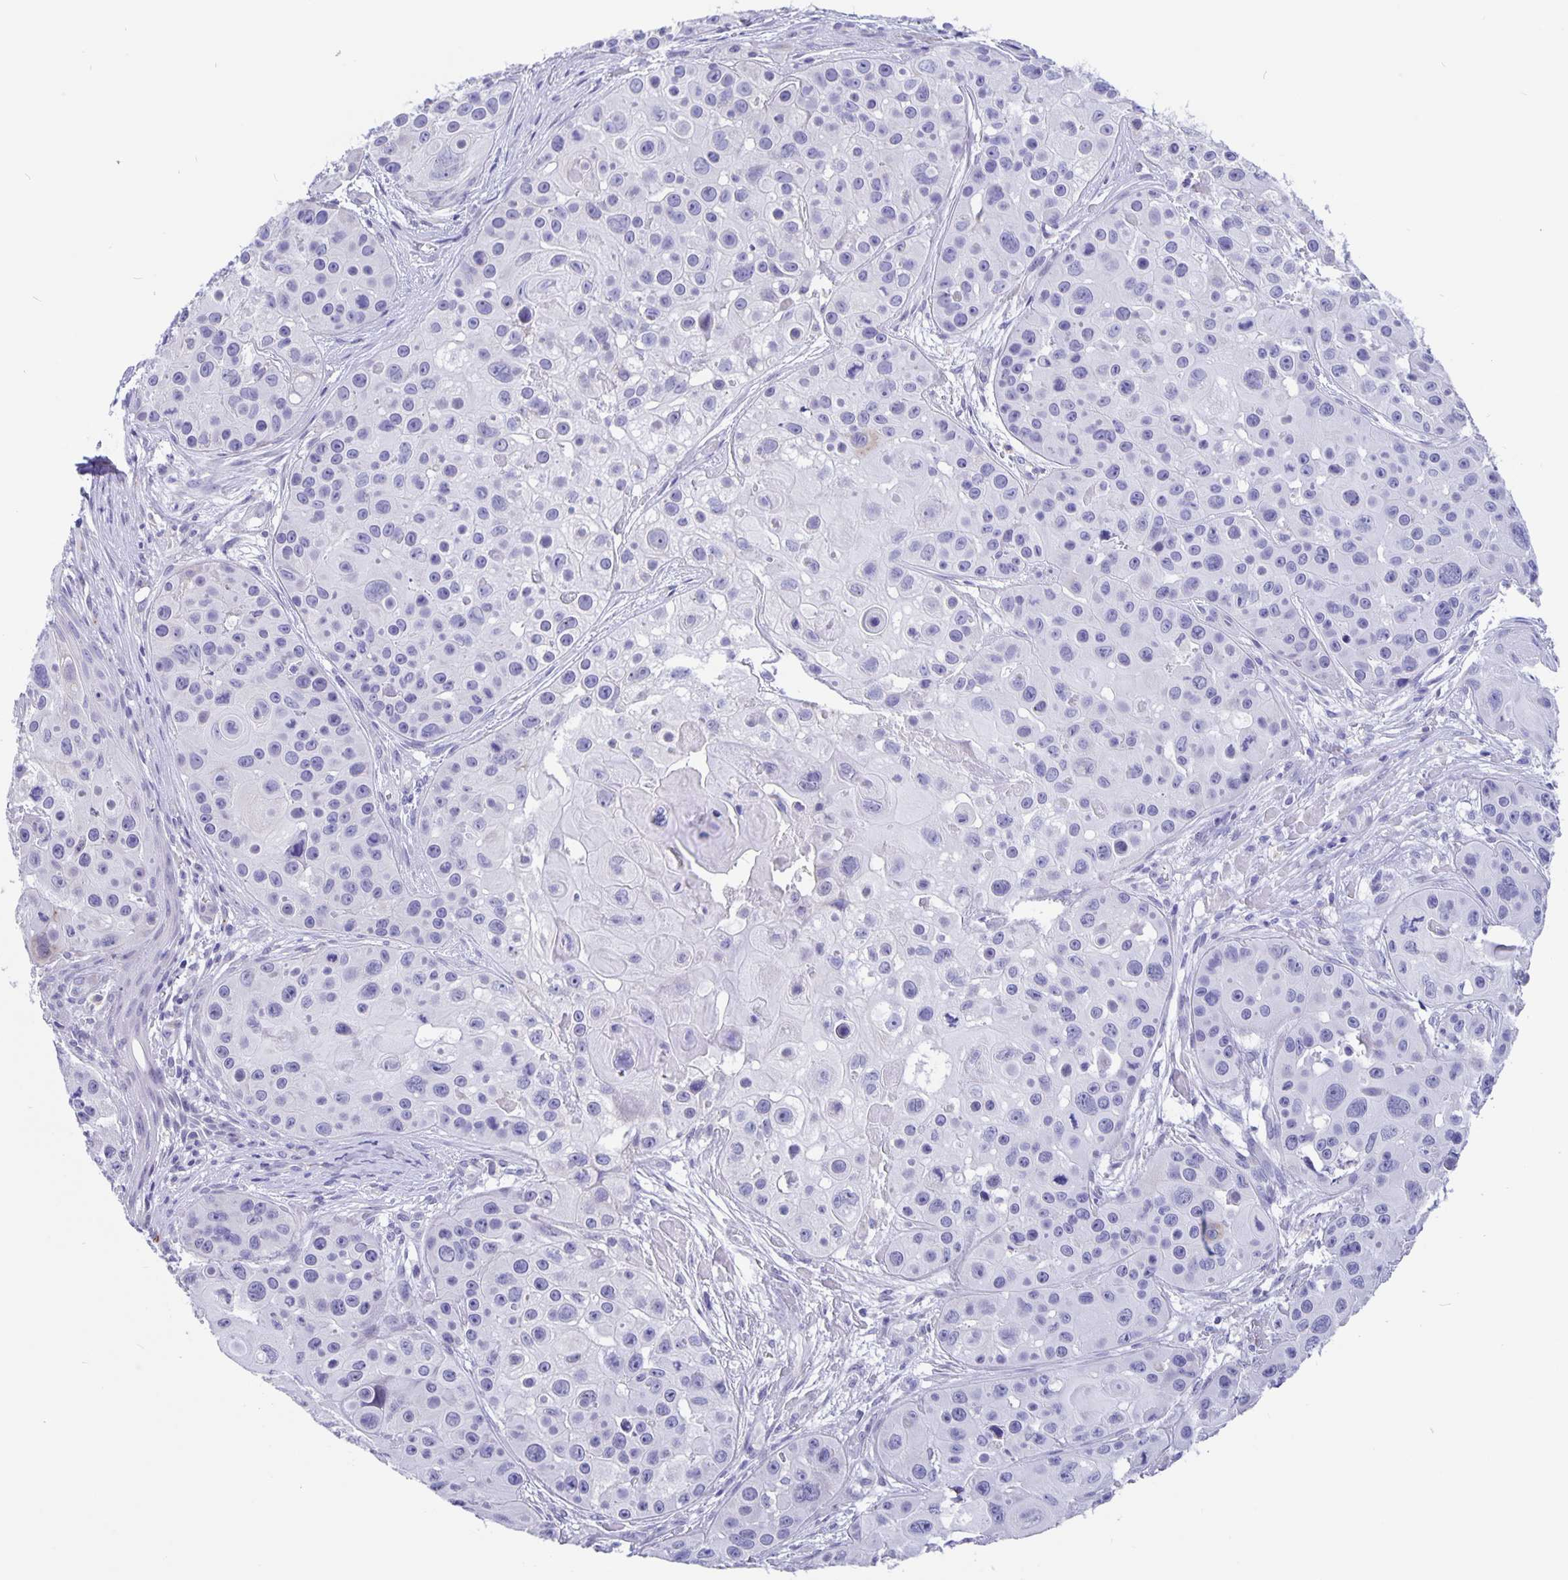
{"staining": {"intensity": "negative", "quantity": "none", "location": "none"}, "tissue": "skin cancer", "cell_type": "Tumor cells", "image_type": "cancer", "snomed": [{"axis": "morphology", "description": "Squamous cell carcinoma, NOS"}, {"axis": "topography", "description": "Skin"}], "caption": "IHC micrograph of human skin squamous cell carcinoma stained for a protein (brown), which demonstrates no staining in tumor cells. (DAB IHC with hematoxylin counter stain).", "gene": "ERMN", "patient": {"sex": "male", "age": 92}}